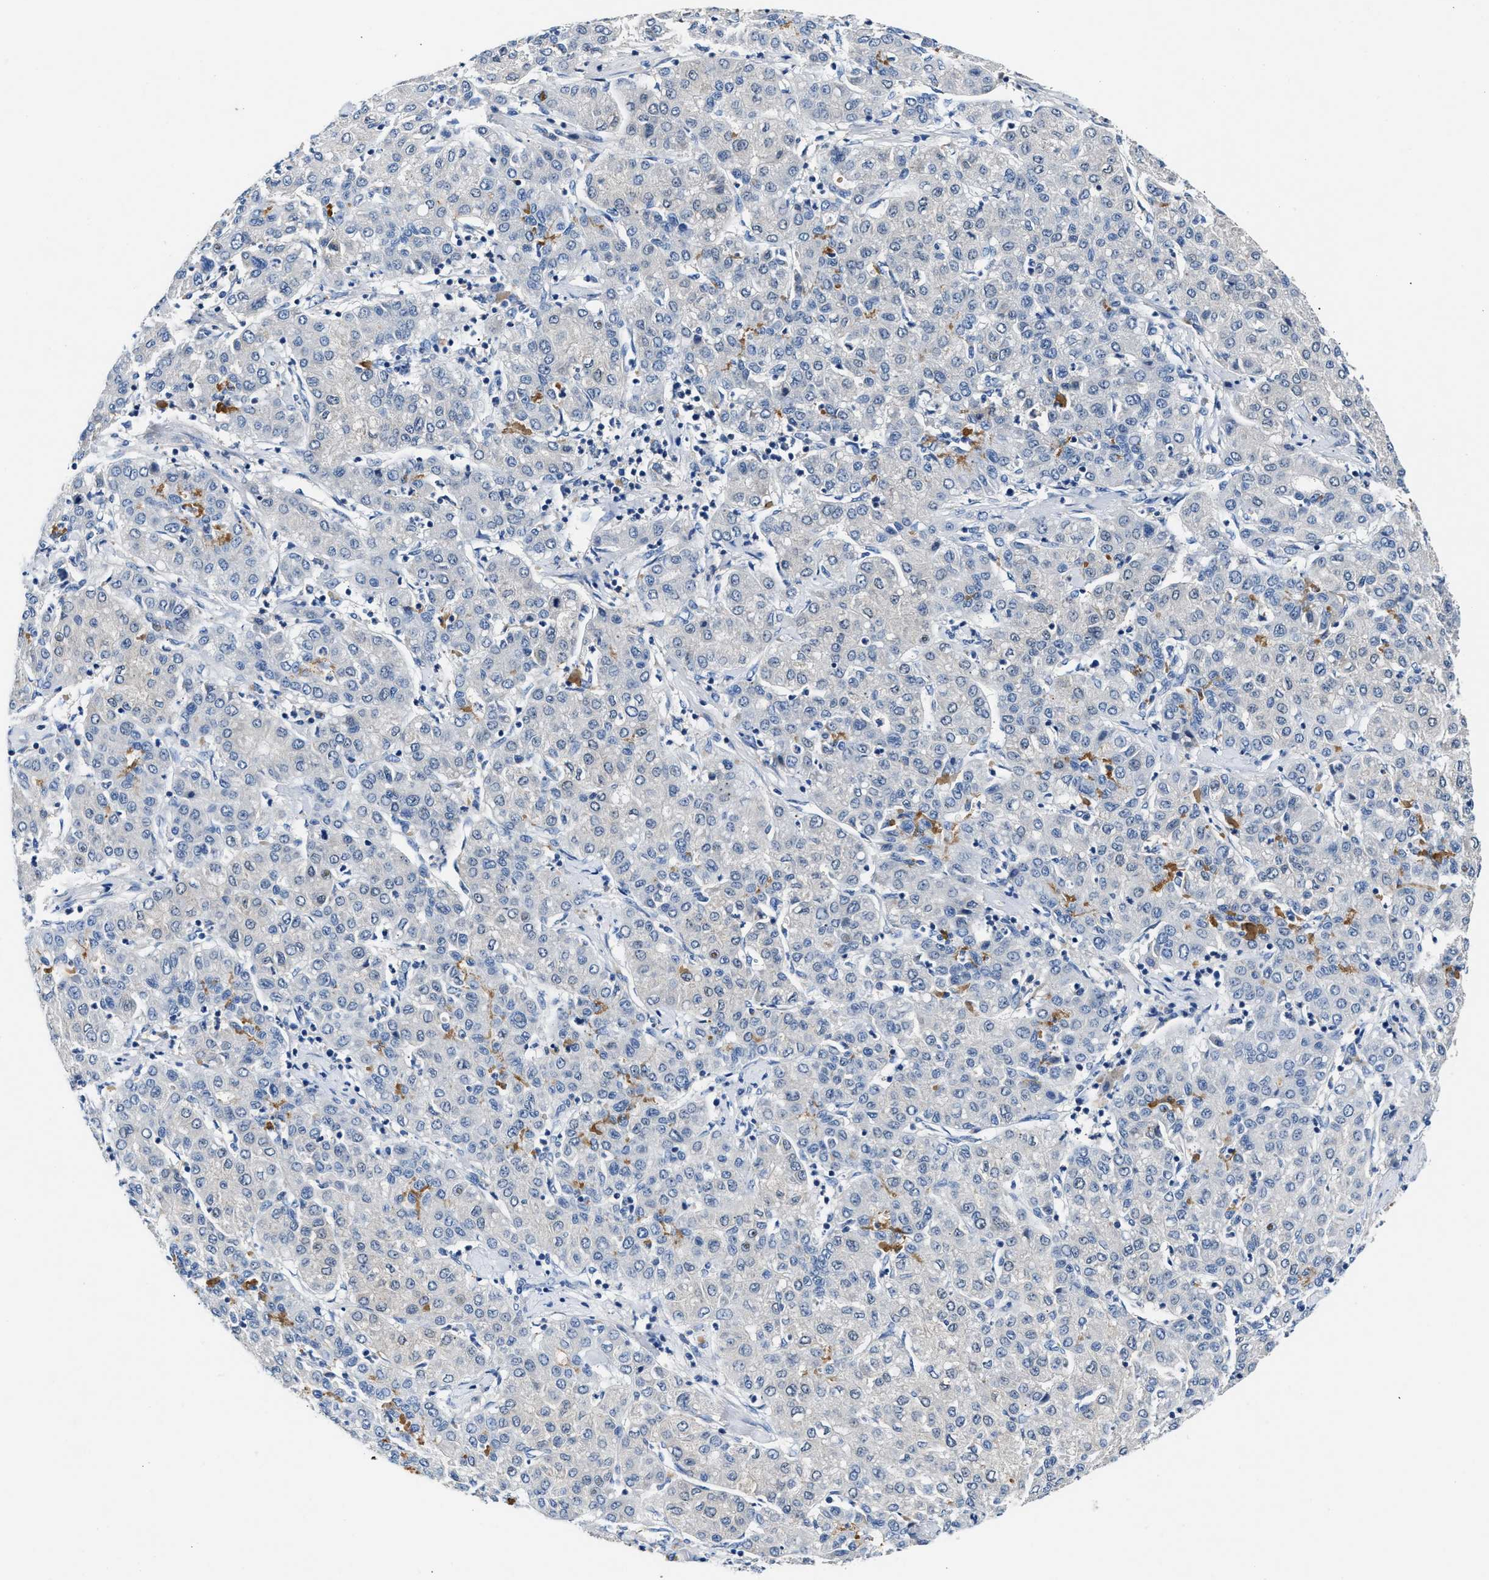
{"staining": {"intensity": "negative", "quantity": "none", "location": "none"}, "tissue": "liver cancer", "cell_type": "Tumor cells", "image_type": "cancer", "snomed": [{"axis": "morphology", "description": "Carcinoma, Hepatocellular, NOS"}, {"axis": "topography", "description": "Liver"}], "caption": "Immunohistochemistry (IHC) of human liver cancer displays no staining in tumor cells.", "gene": "TUT7", "patient": {"sex": "male", "age": 65}}